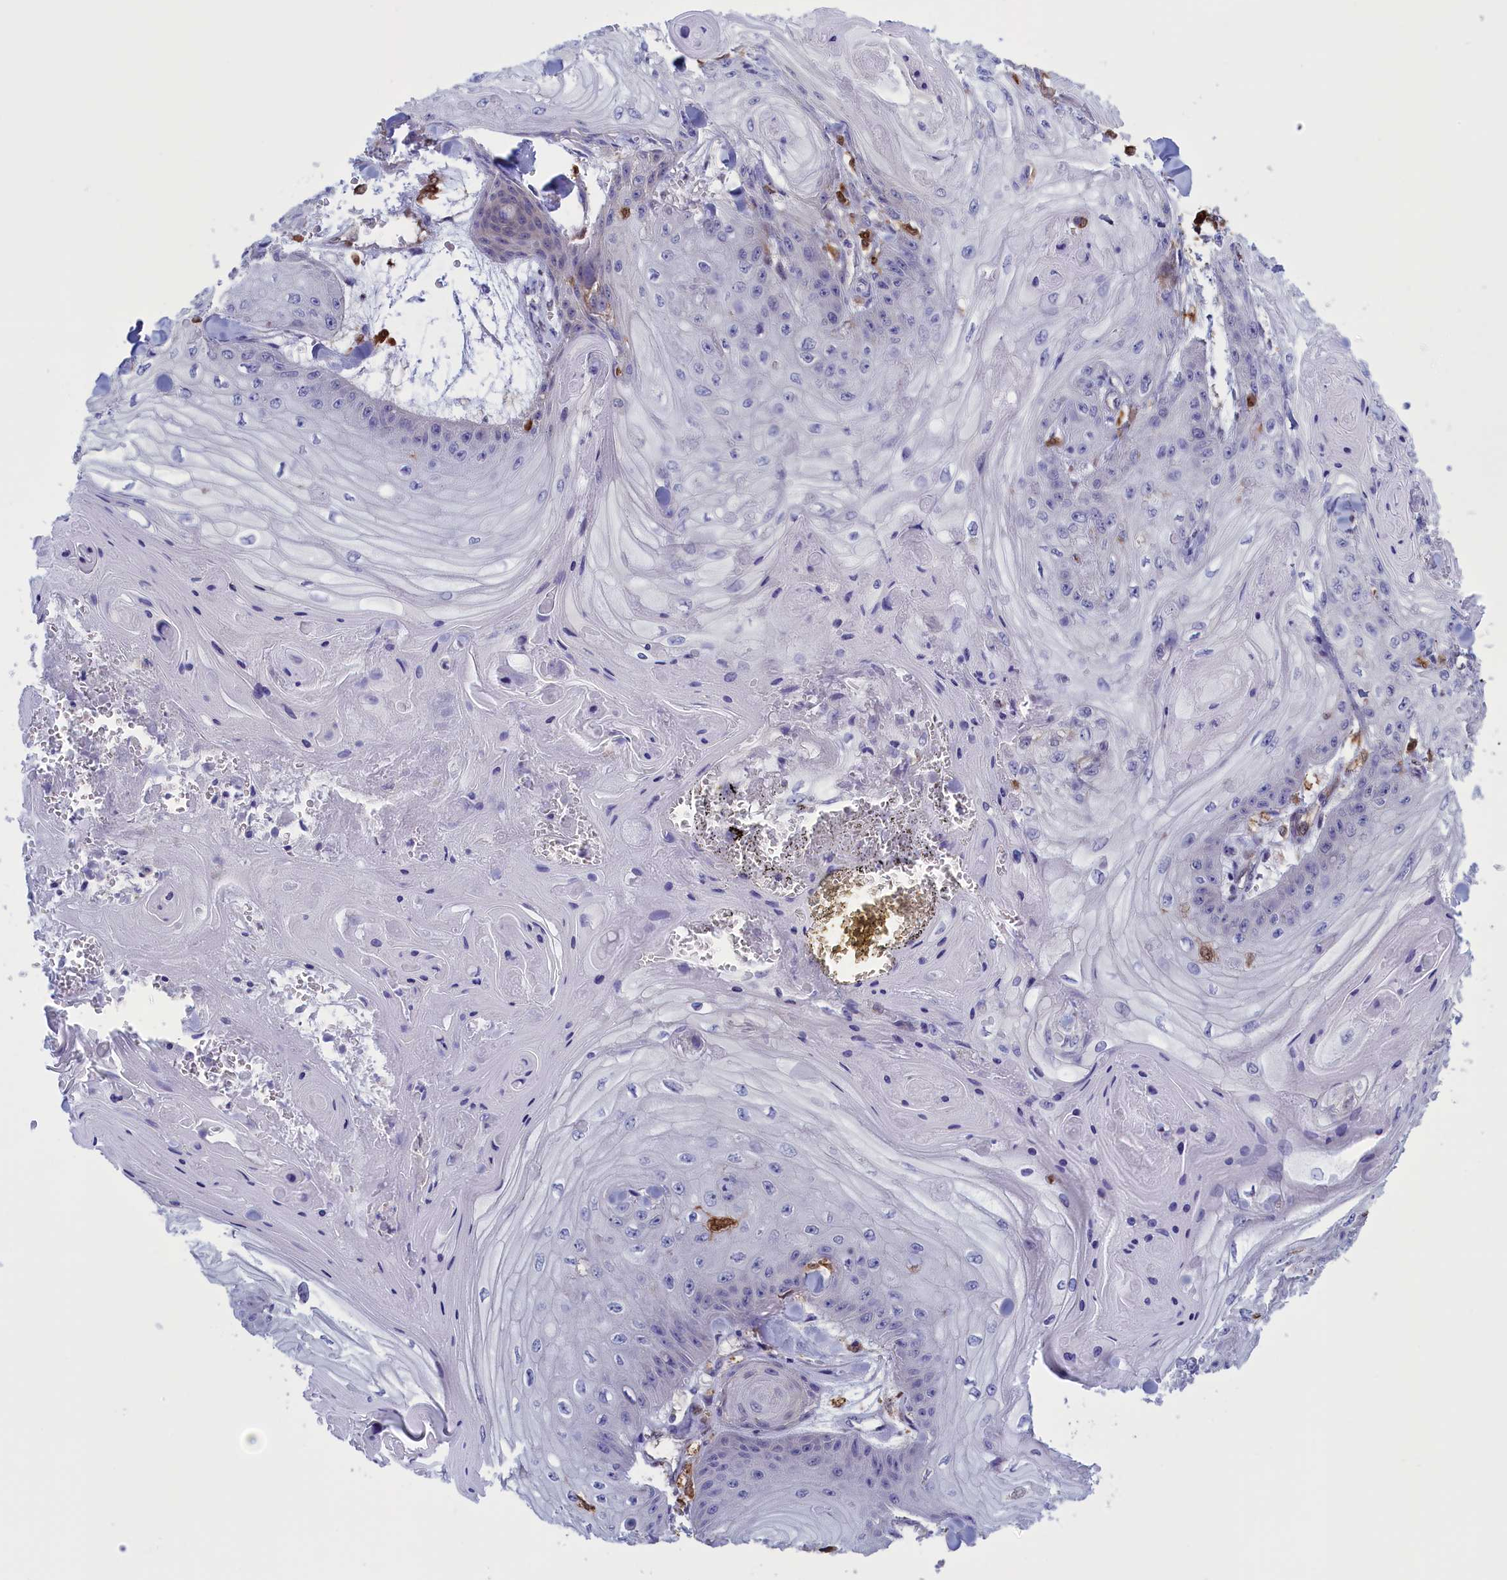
{"staining": {"intensity": "negative", "quantity": "none", "location": "none"}, "tissue": "skin cancer", "cell_type": "Tumor cells", "image_type": "cancer", "snomed": [{"axis": "morphology", "description": "Squamous cell carcinoma, NOS"}, {"axis": "topography", "description": "Skin"}], "caption": "This is an IHC image of human skin squamous cell carcinoma. There is no positivity in tumor cells.", "gene": "ARHGAP18", "patient": {"sex": "male", "age": 74}}